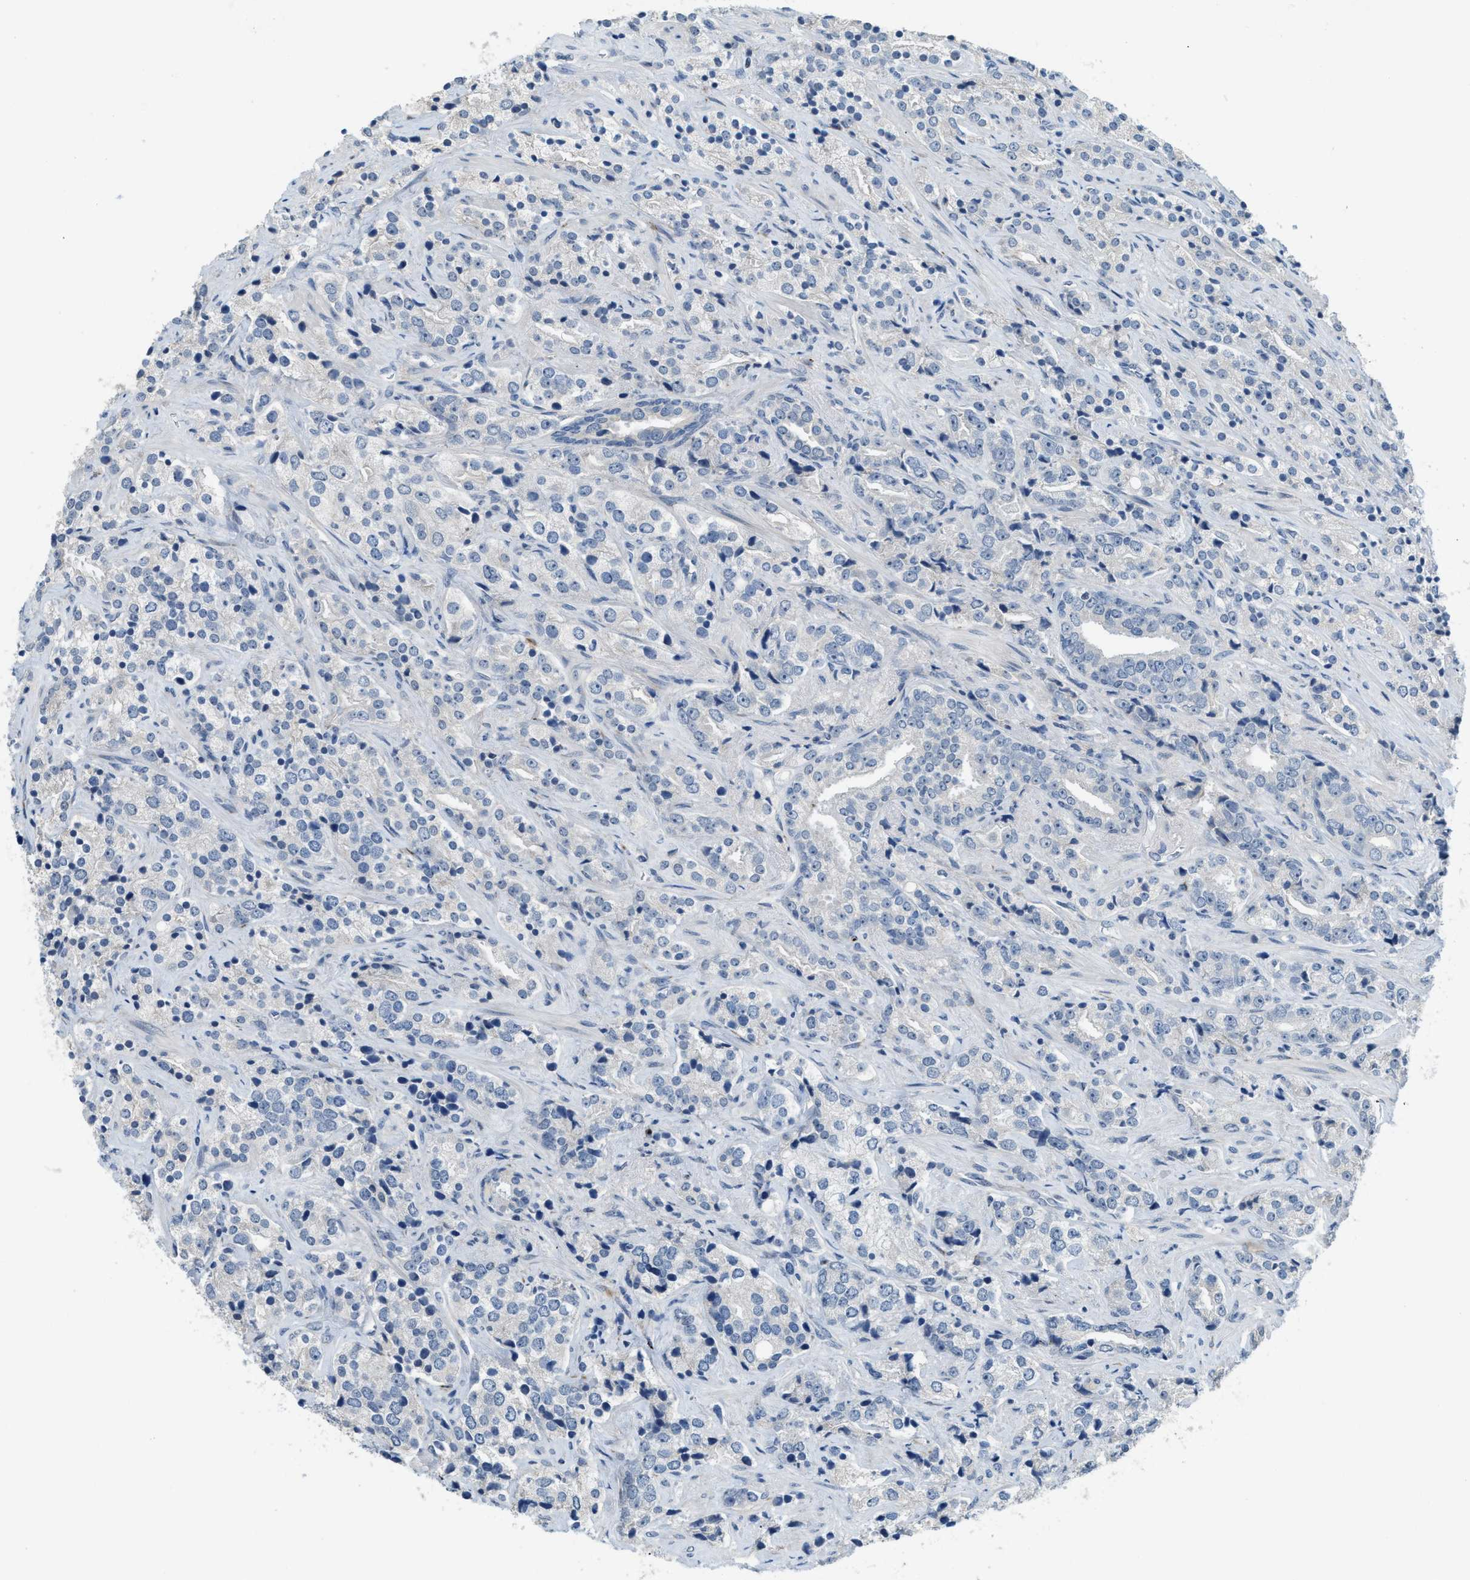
{"staining": {"intensity": "negative", "quantity": "none", "location": "none"}, "tissue": "prostate cancer", "cell_type": "Tumor cells", "image_type": "cancer", "snomed": [{"axis": "morphology", "description": "Adenocarcinoma, High grade"}, {"axis": "topography", "description": "Prostate"}], "caption": "Prostate cancer (high-grade adenocarcinoma) was stained to show a protein in brown. There is no significant positivity in tumor cells.", "gene": "TMEM154", "patient": {"sex": "male", "age": 71}}